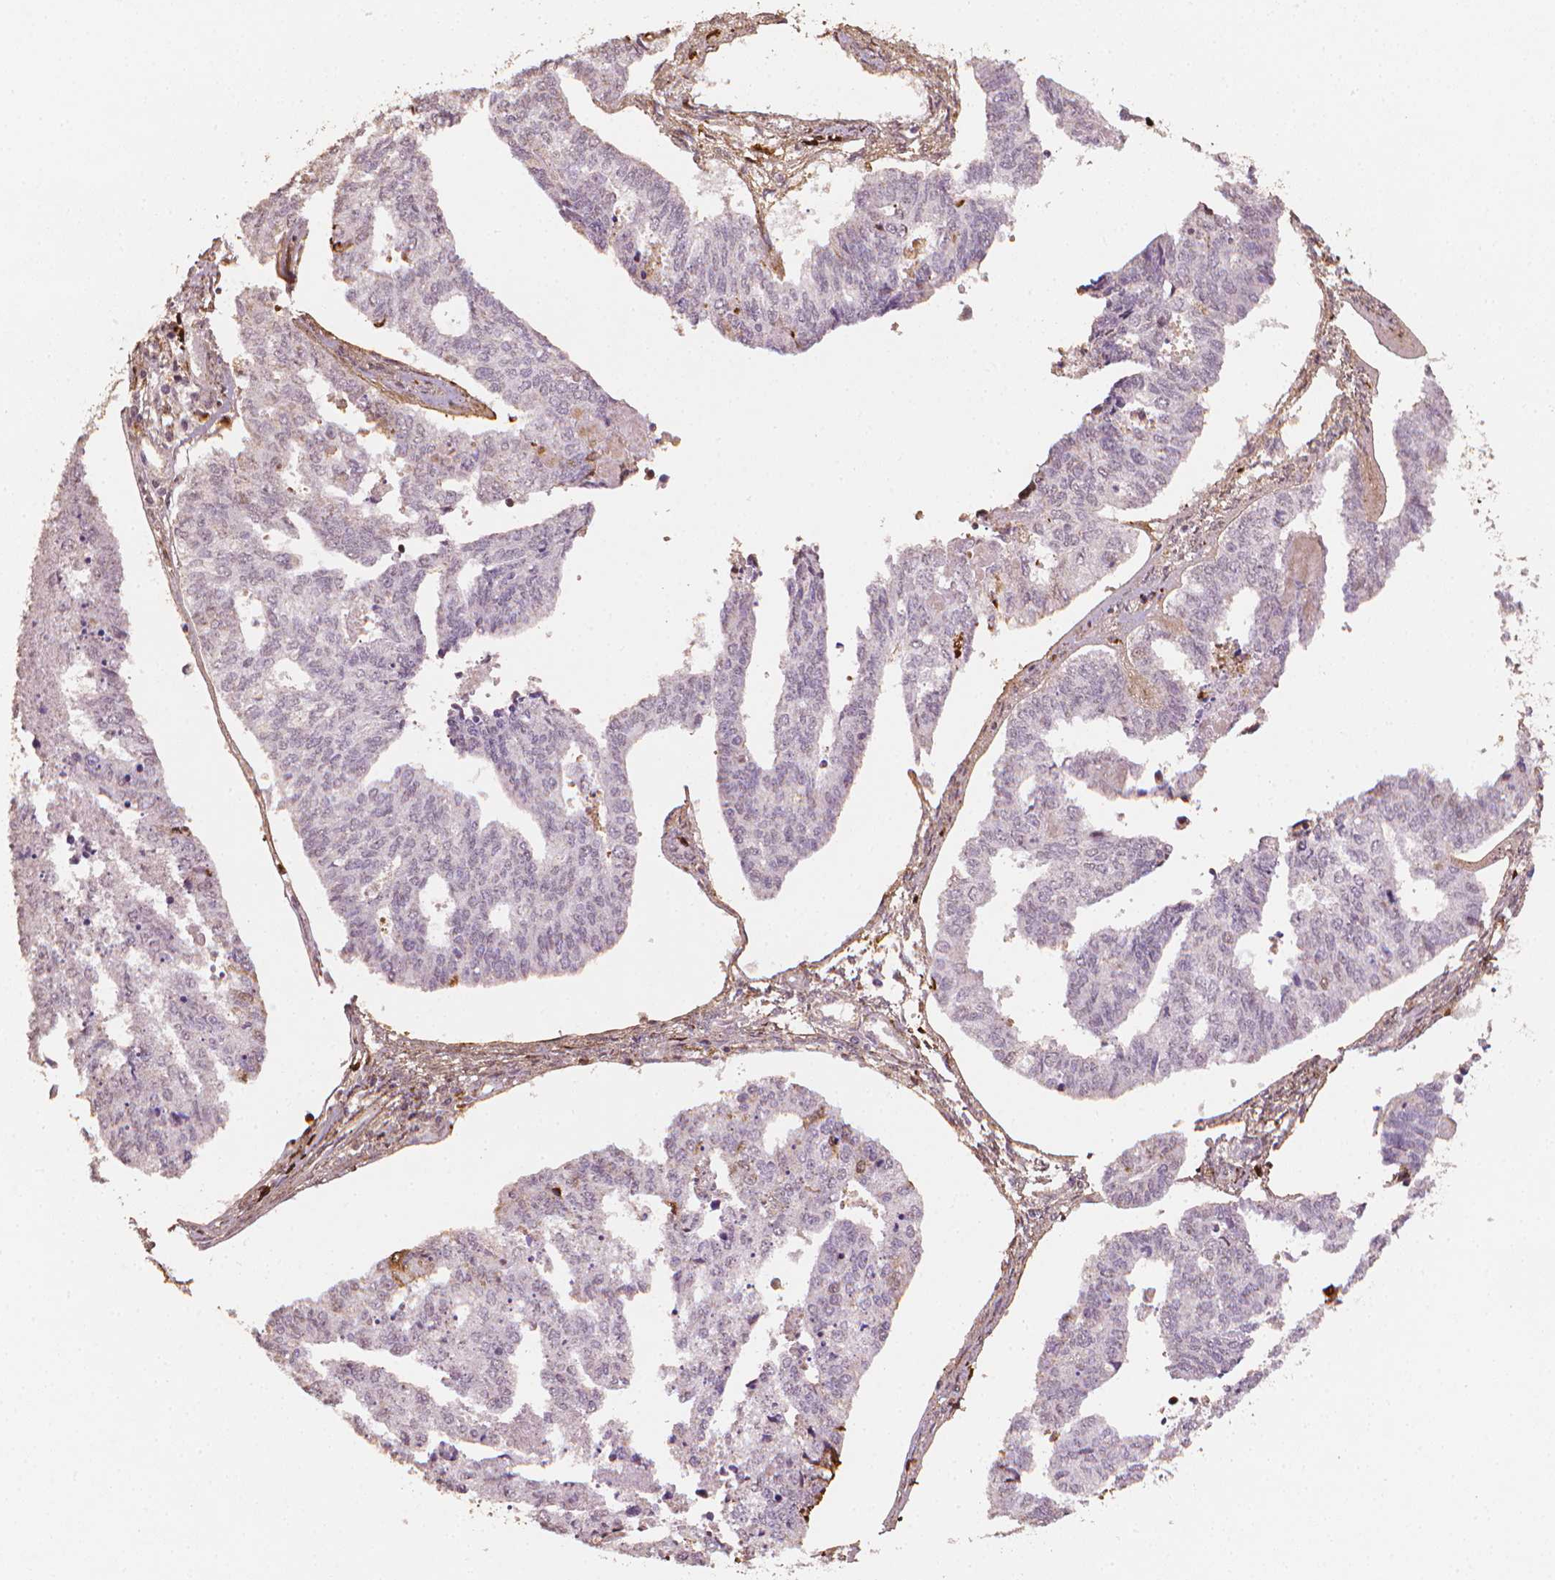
{"staining": {"intensity": "negative", "quantity": "none", "location": "none"}, "tissue": "endometrial cancer", "cell_type": "Tumor cells", "image_type": "cancer", "snomed": [{"axis": "morphology", "description": "Adenocarcinoma, NOS"}, {"axis": "topography", "description": "Endometrium"}], "caption": "This is an immunohistochemistry histopathology image of endometrial adenocarcinoma. There is no staining in tumor cells.", "gene": "DCN", "patient": {"sex": "female", "age": 73}}